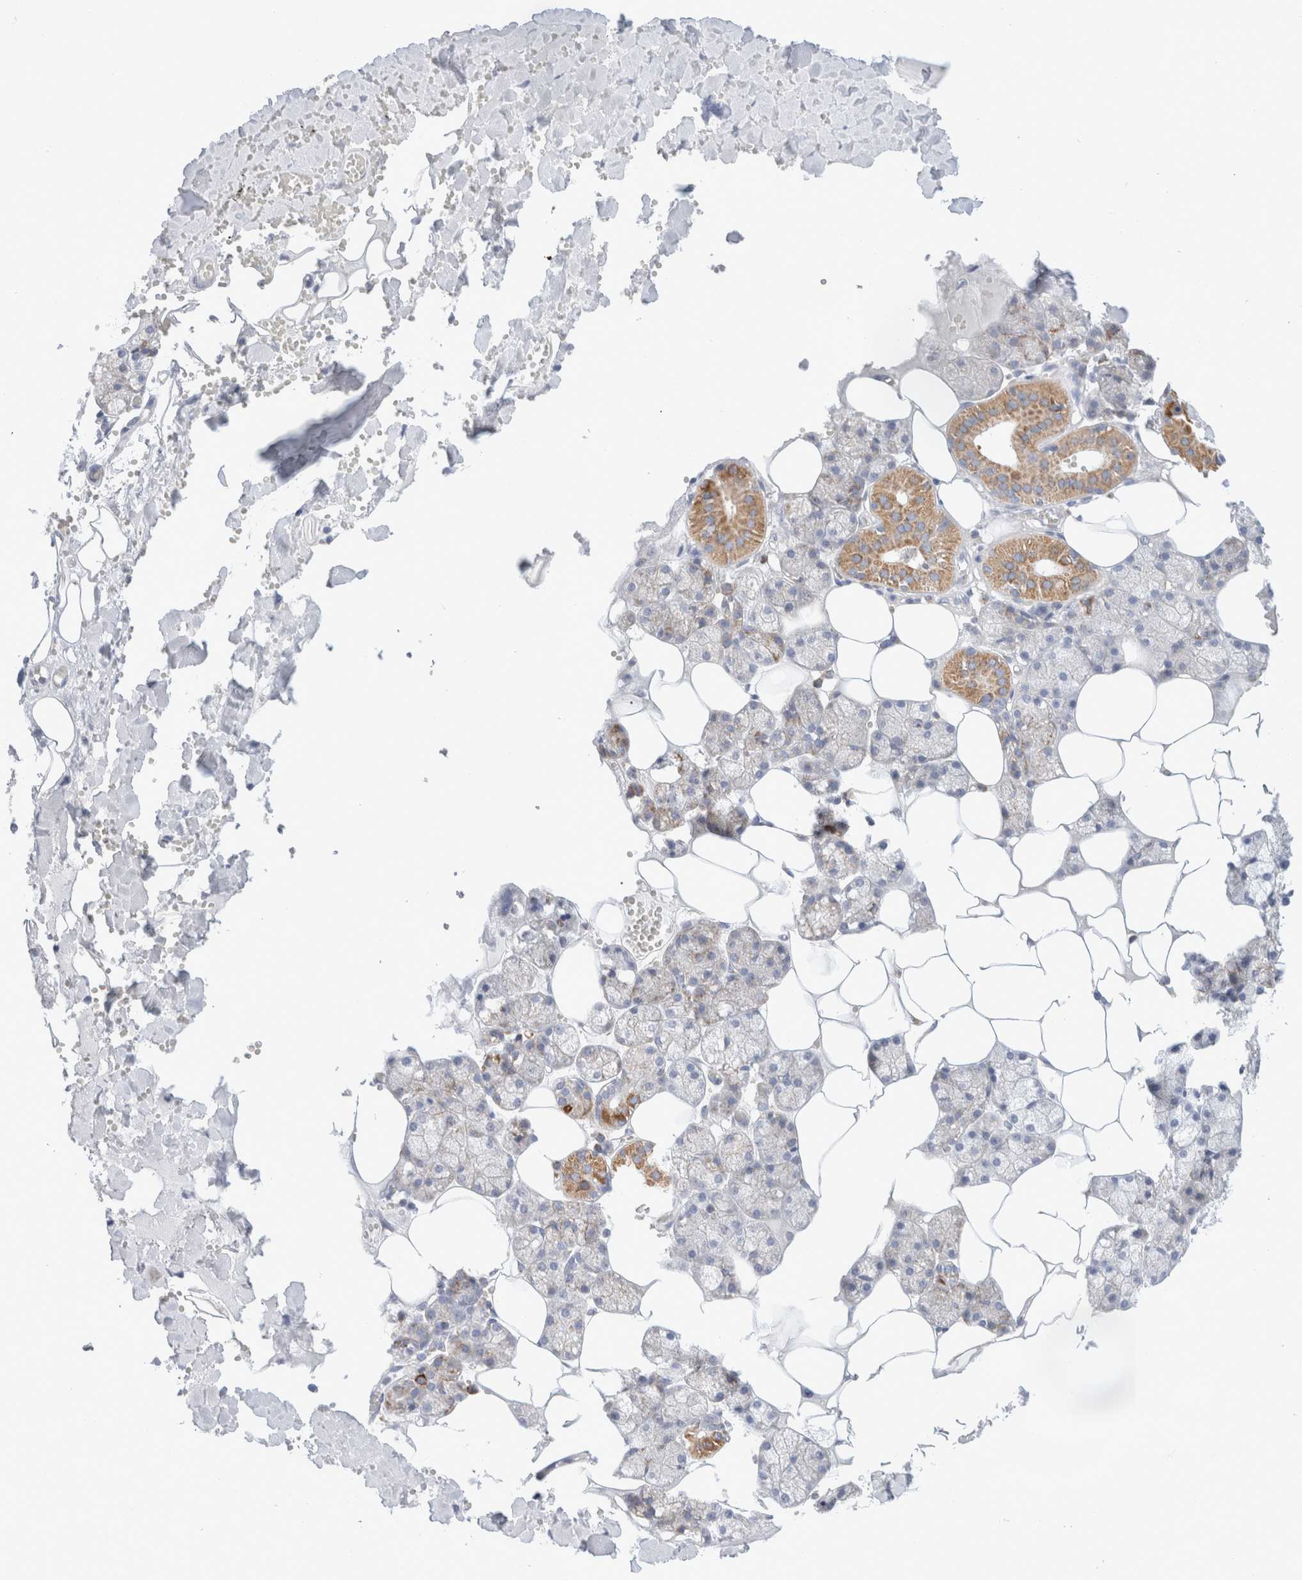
{"staining": {"intensity": "moderate", "quantity": "<25%", "location": "cytoplasmic/membranous"}, "tissue": "salivary gland", "cell_type": "Glandular cells", "image_type": "normal", "snomed": [{"axis": "morphology", "description": "Normal tissue, NOS"}, {"axis": "topography", "description": "Salivary gland"}], "caption": "Moderate cytoplasmic/membranous staining for a protein is appreciated in approximately <25% of glandular cells of normal salivary gland using immunohistochemistry.", "gene": "ATP6V1C1", "patient": {"sex": "male", "age": 62}}